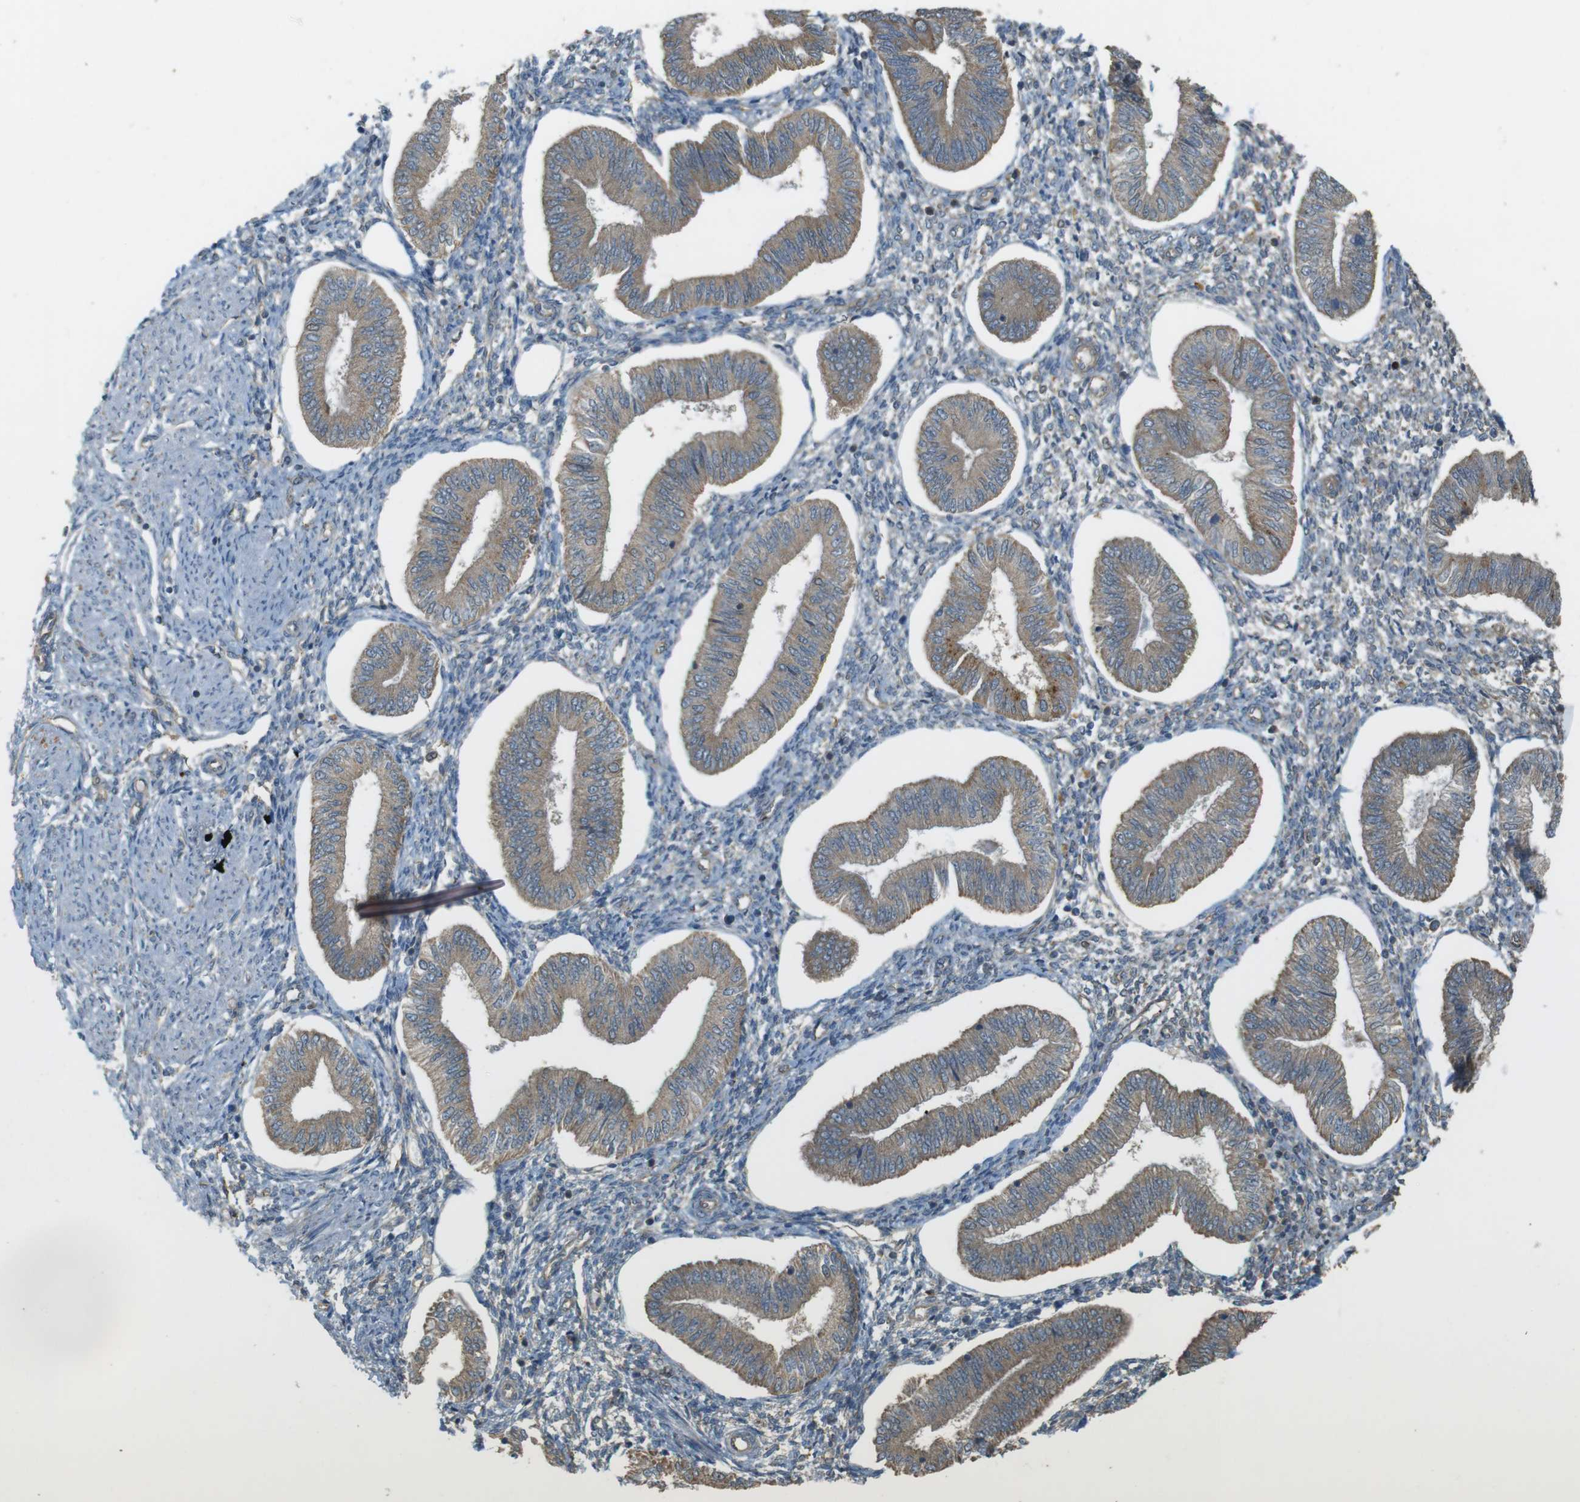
{"staining": {"intensity": "negative", "quantity": "none", "location": "none"}, "tissue": "endometrium", "cell_type": "Cells in endometrial stroma", "image_type": "normal", "snomed": [{"axis": "morphology", "description": "Normal tissue, NOS"}, {"axis": "topography", "description": "Endometrium"}], "caption": "The immunohistochemistry (IHC) micrograph has no significant positivity in cells in endometrial stroma of endometrium.", "gene": "ZDHHC20", "patient": {"sex": "female", "age": 50}}